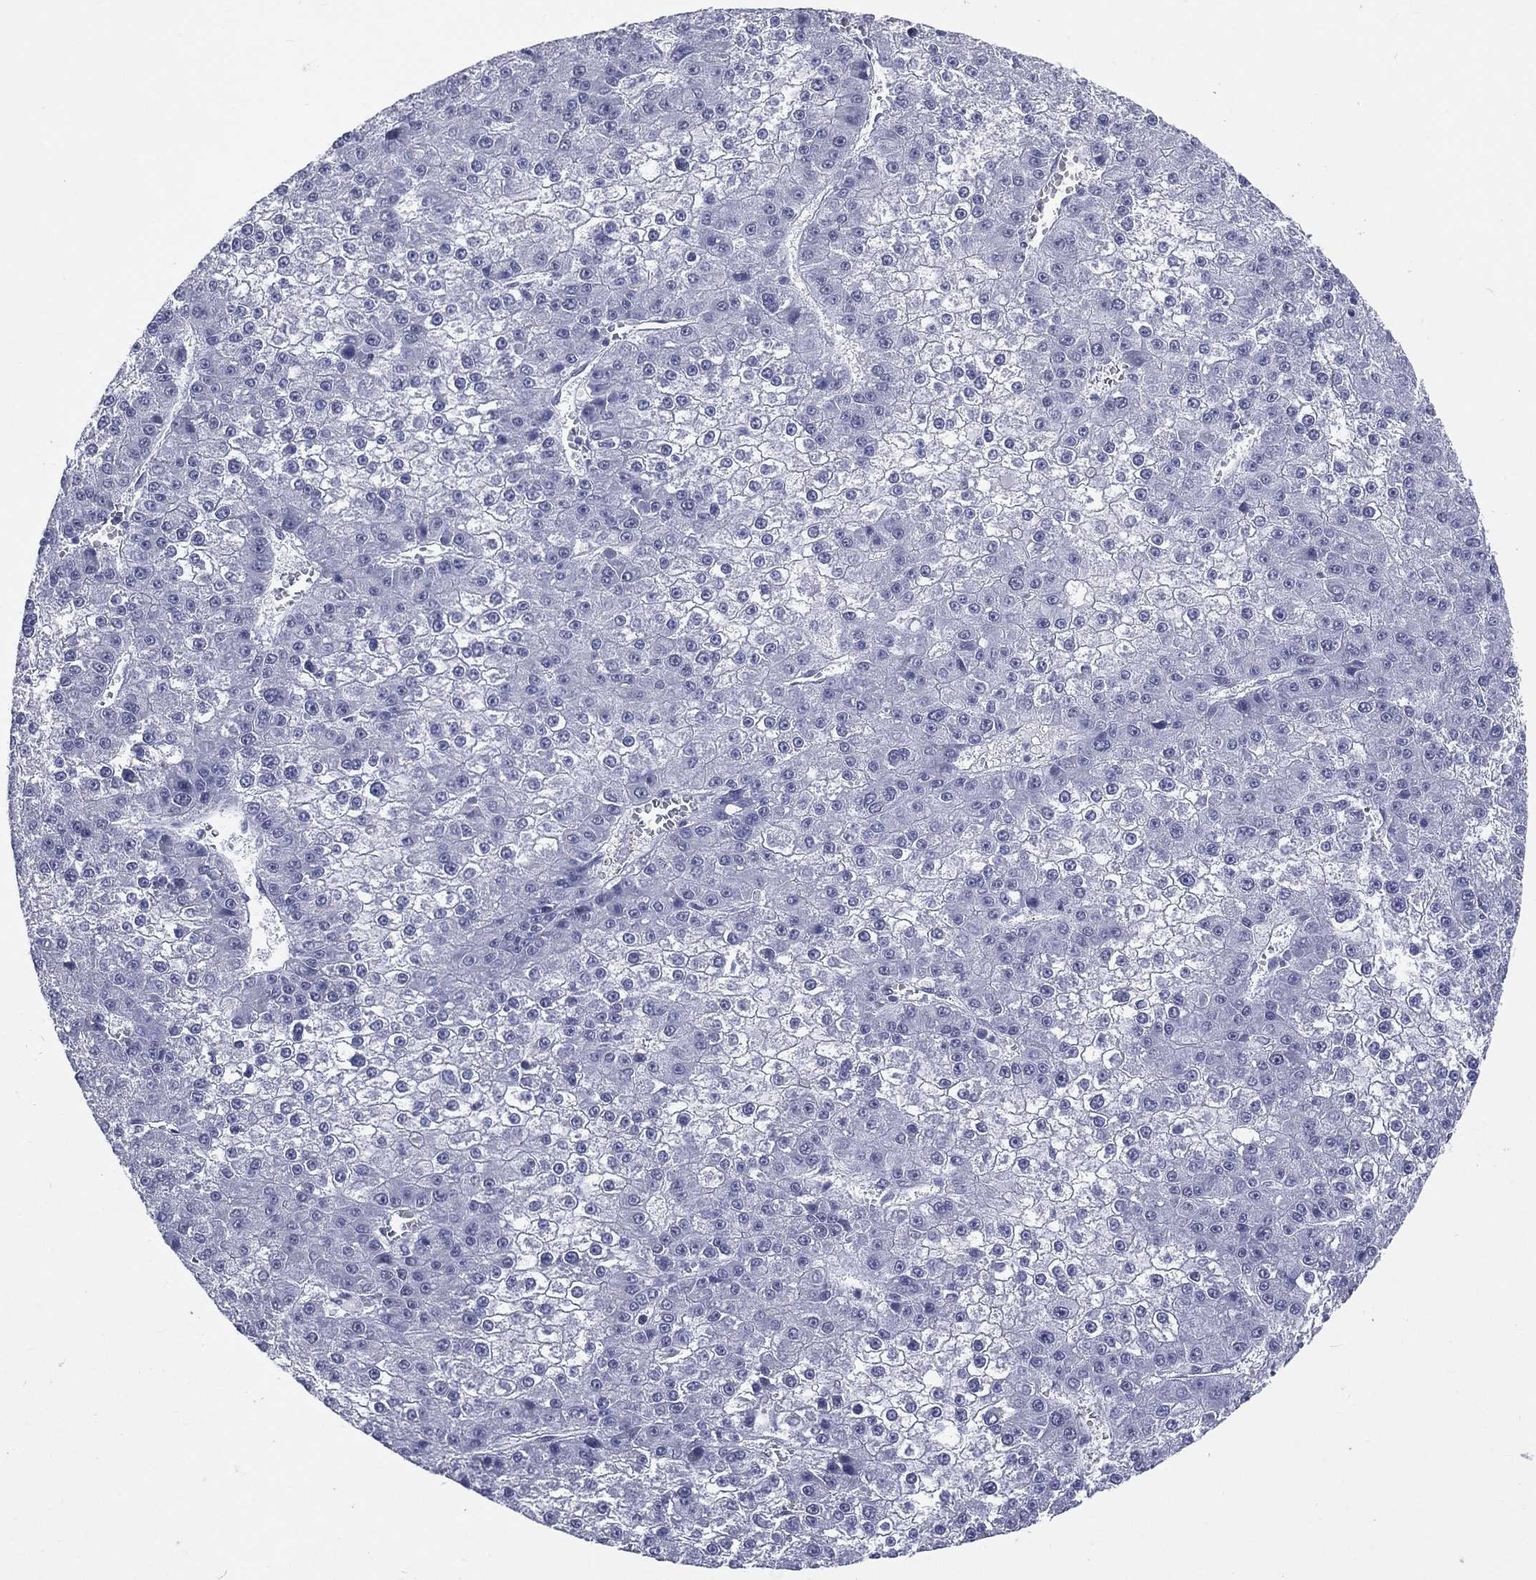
{"staining": {"intensity": "negative", "quantity": "none", "location": "none"}, "tissue": "liver cancer", "cell_type": "Tumor cells", "image_type": "cancer", "snomed": [{"axis": "morphology", "description": "Carcinoma, Hepatocellular, NOS"}, {"axis": "topography", "description": "Liver"}], "caption": "Tumor cells are negative for brown protein staining in hepatocellular carcinoma (liver). (Brightfield microscopy of DAB IHC at high magnification).", "gene": "MLLT10", "patient": {"sex": "female", "age": 73}}